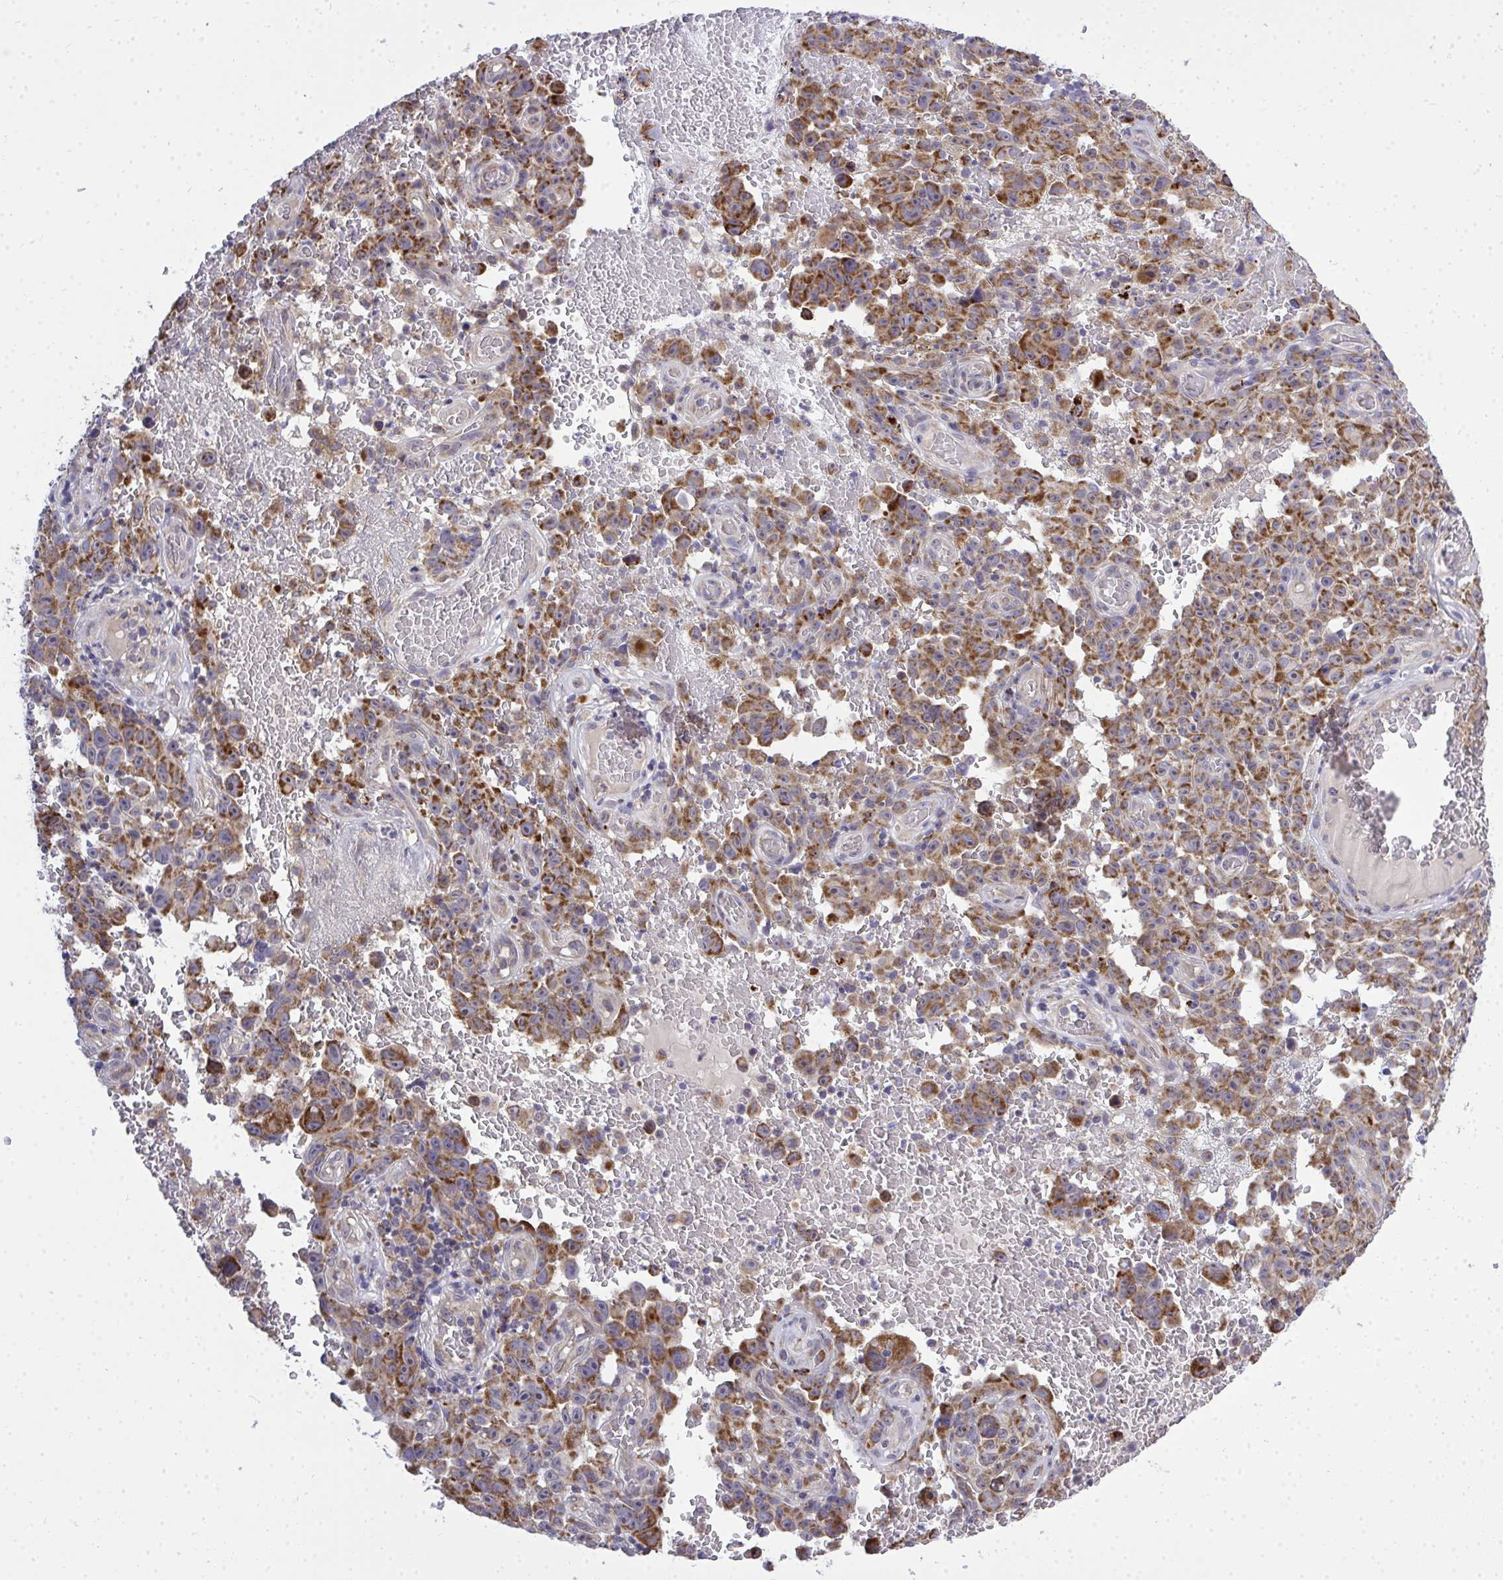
{"staining": {"intensity": "moderate", "quantity": ">75%", "location": "cytoplasmic/membranous"}, "tissue": "melanoma", "cell_type": "Tumor cells", "image_type": "cancer", "snomed": [{"axis": "morphology", "description": "Malignant melanoma, NOS"}, {"axis": "topography", "description": "Skin"}], "caption": "There is medium levels of moderate cytoplasmic/membranous positivity in tumor cells of malignant melanoma, as demonstrated by immunohistochemical staining (brown color).", "gene": "XAF1", "patient": {"sex": "female", "age": 82}}